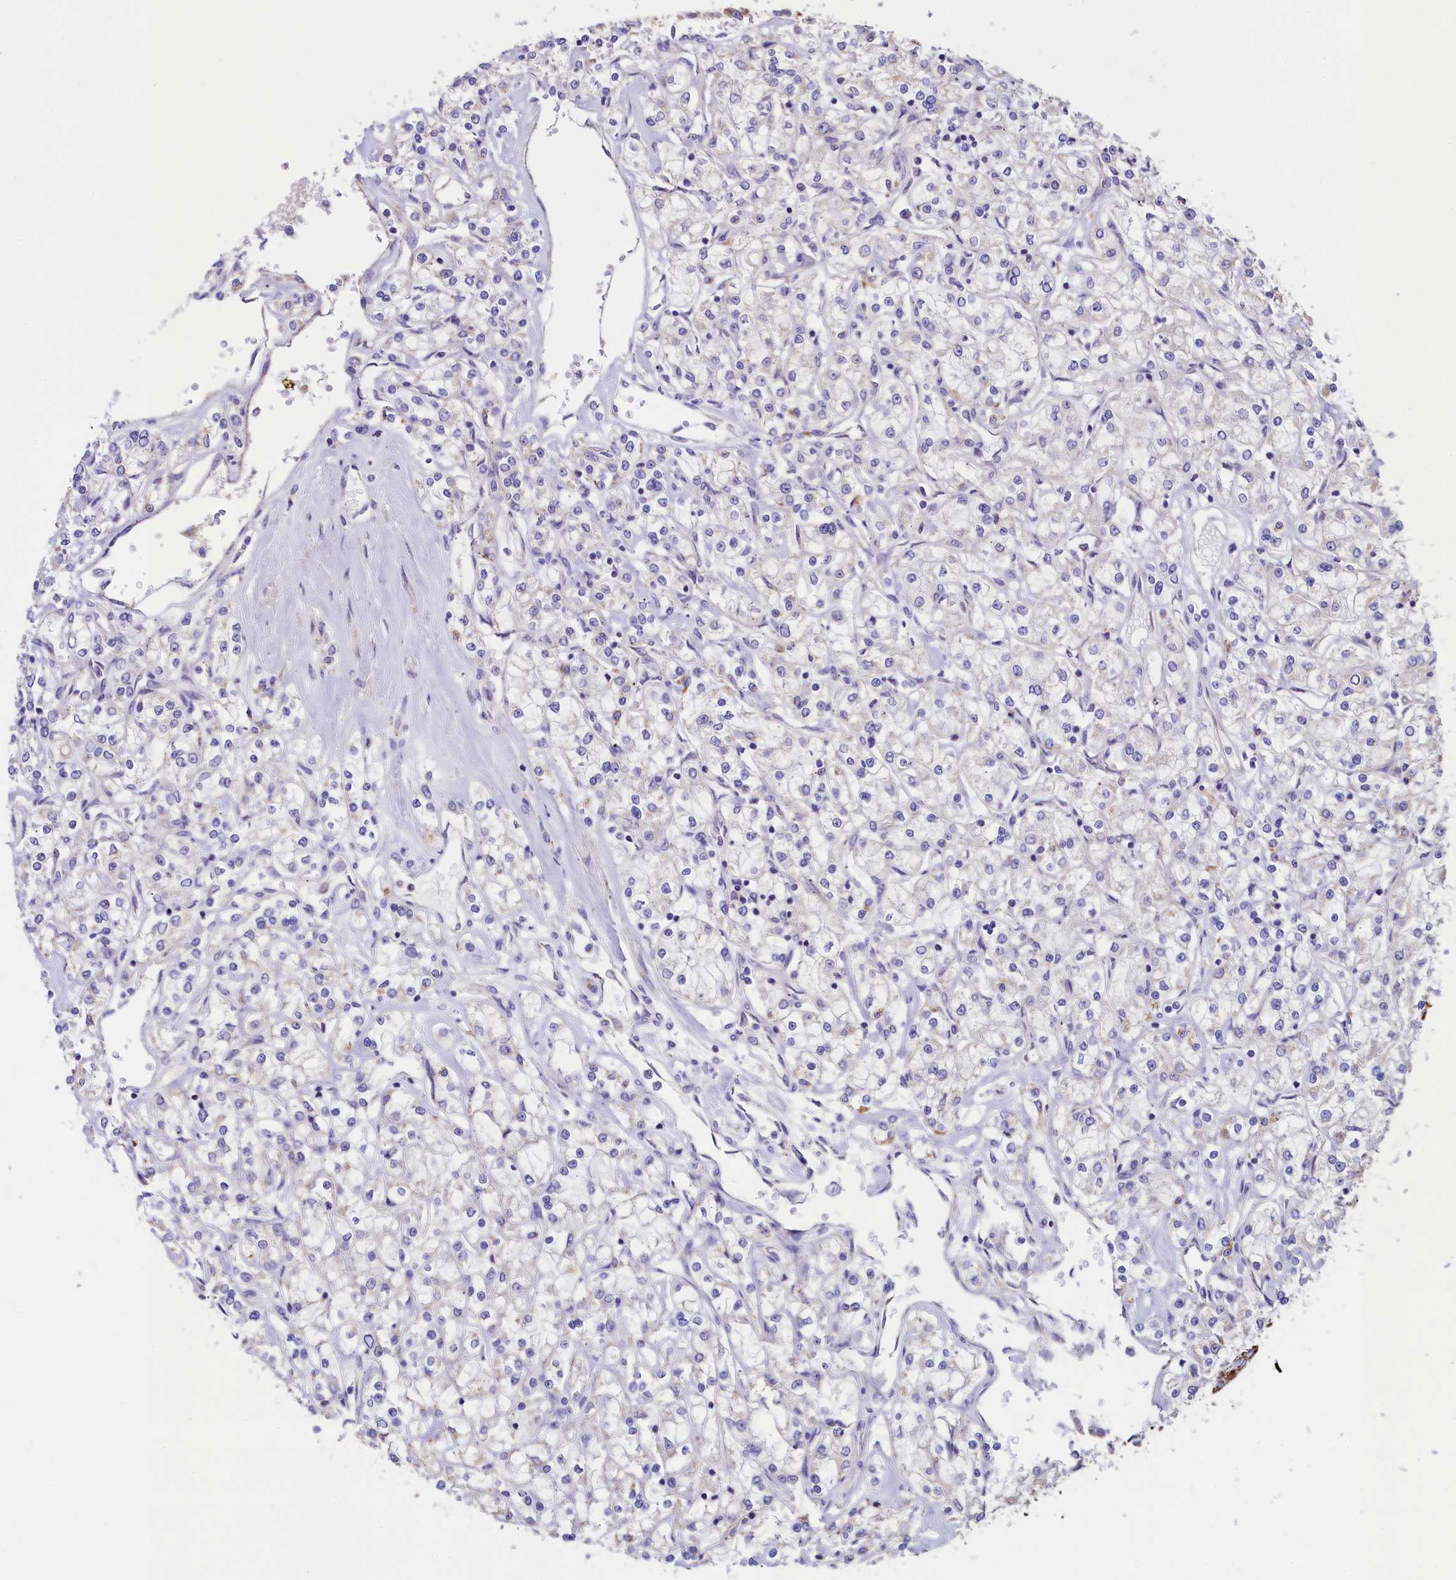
{"staining": {"intensity": "negative", "quantity": "none", "location": "none"}, "tissue": "renal cancer", "cell_type": "Tumor cells", "image_type": "cancer", "snomed": [{"axis": "morphology", "description": "Adenocarcinoma, NOS"}, {"axis": "topography", "description": "Kidney"}], "caption": "This is an immunohistochemistry micrograph of adenocarcinoma (renal). There is no expression in tumor cells.", "gene": "IDH3A", "patient": {"sex": "female", "age": 59}}